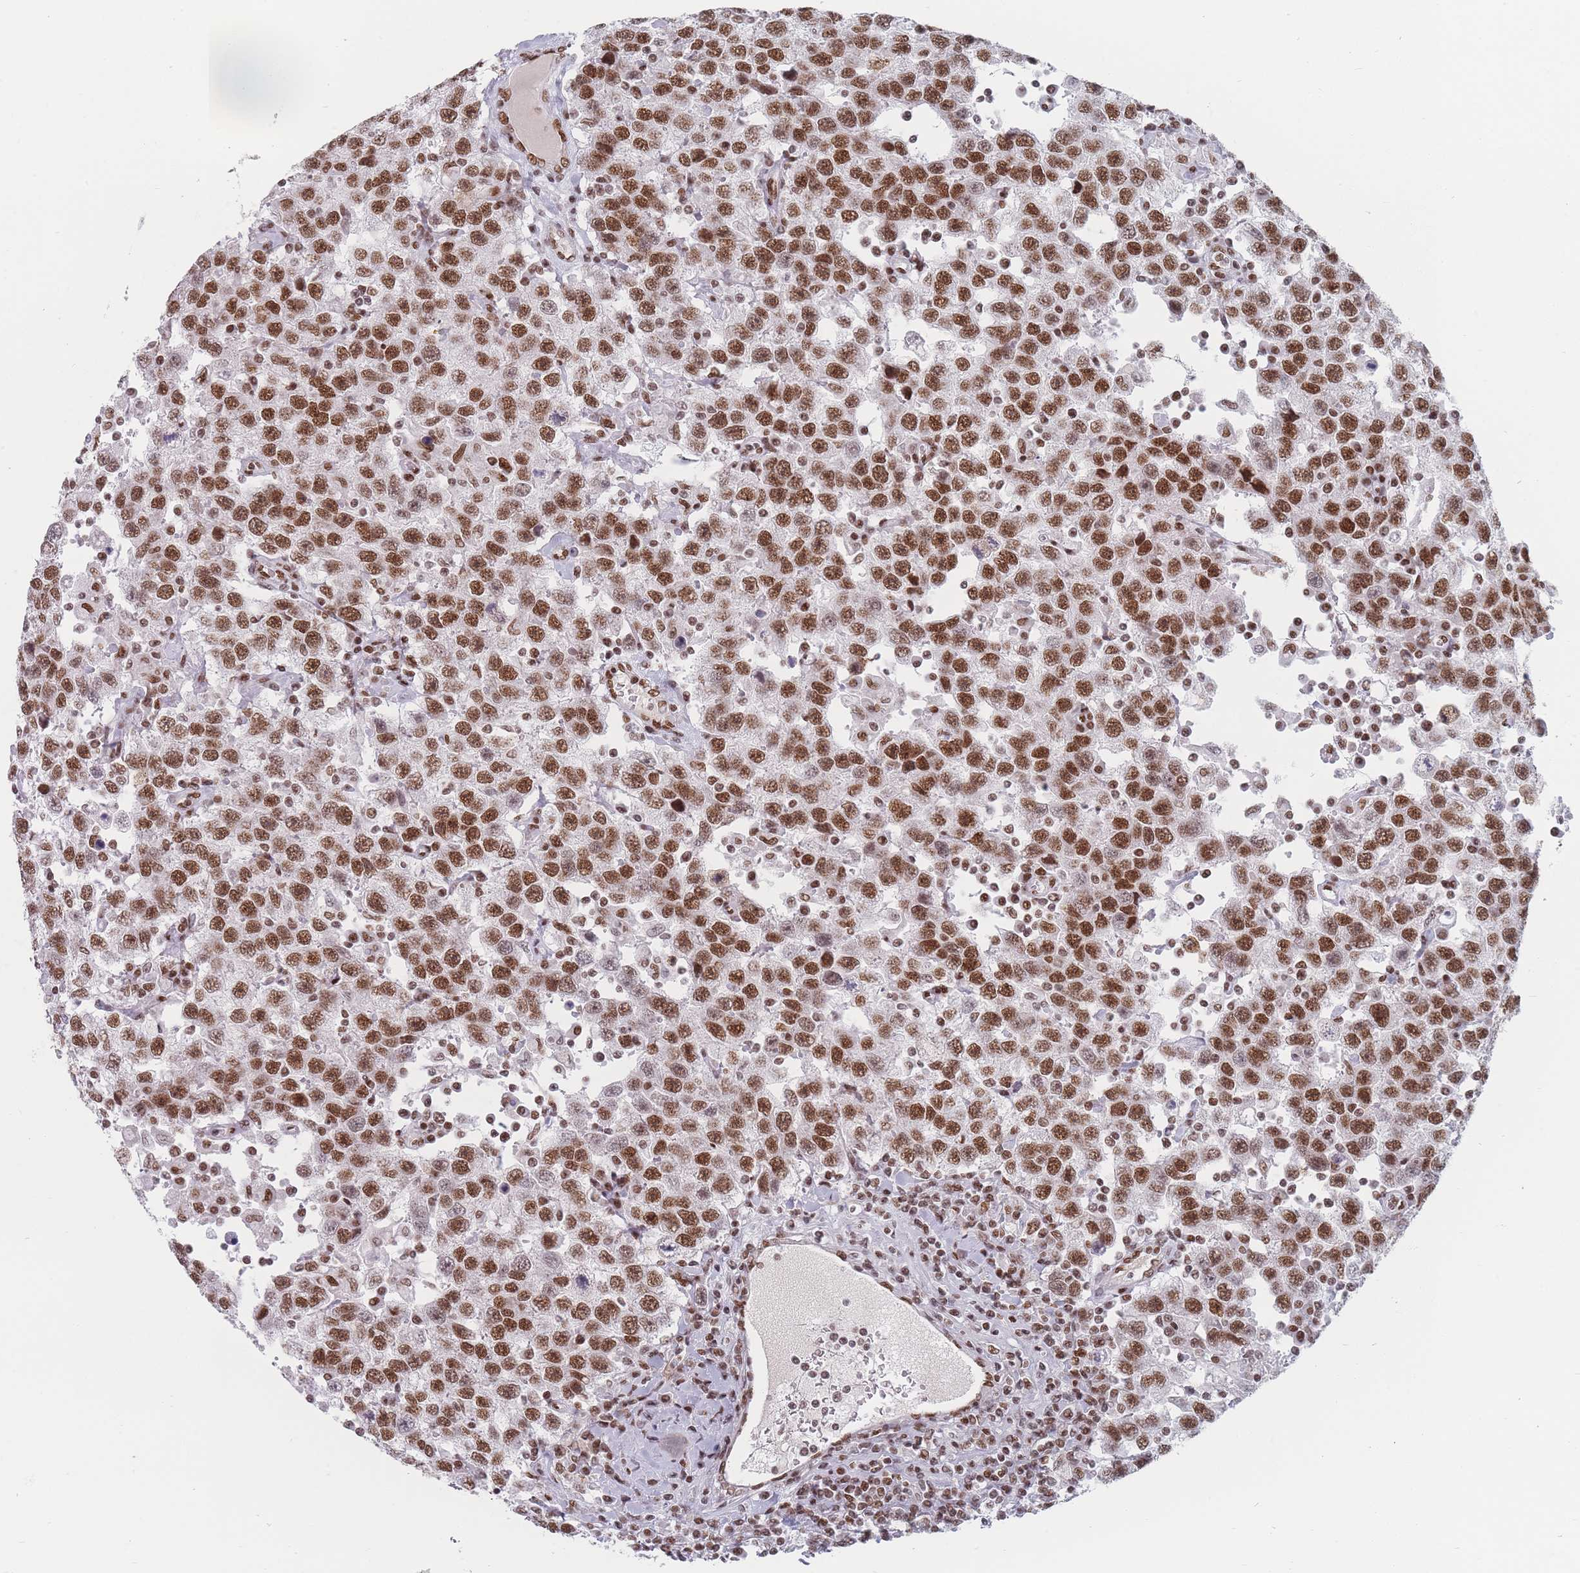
{"staining": {"intensity": "moderate", "quantity": ">75%", "location": "nuclear"}, "tissue": "testis cancer", "cell_type": "Tumor cells", "image_type": "cancer", "snomed": [{"axis": "morphology", "description": "Seminoma, NOS"}, {"axis": "topography", "description": "Testis"}], "caption": "Protein staining of testis cancer (seminoma) tissue shows moderate nuclear staining in approximately >75% of tumor cells.", "gene": "SAFB2", "patient": {"sex": "male", "age": 41}}